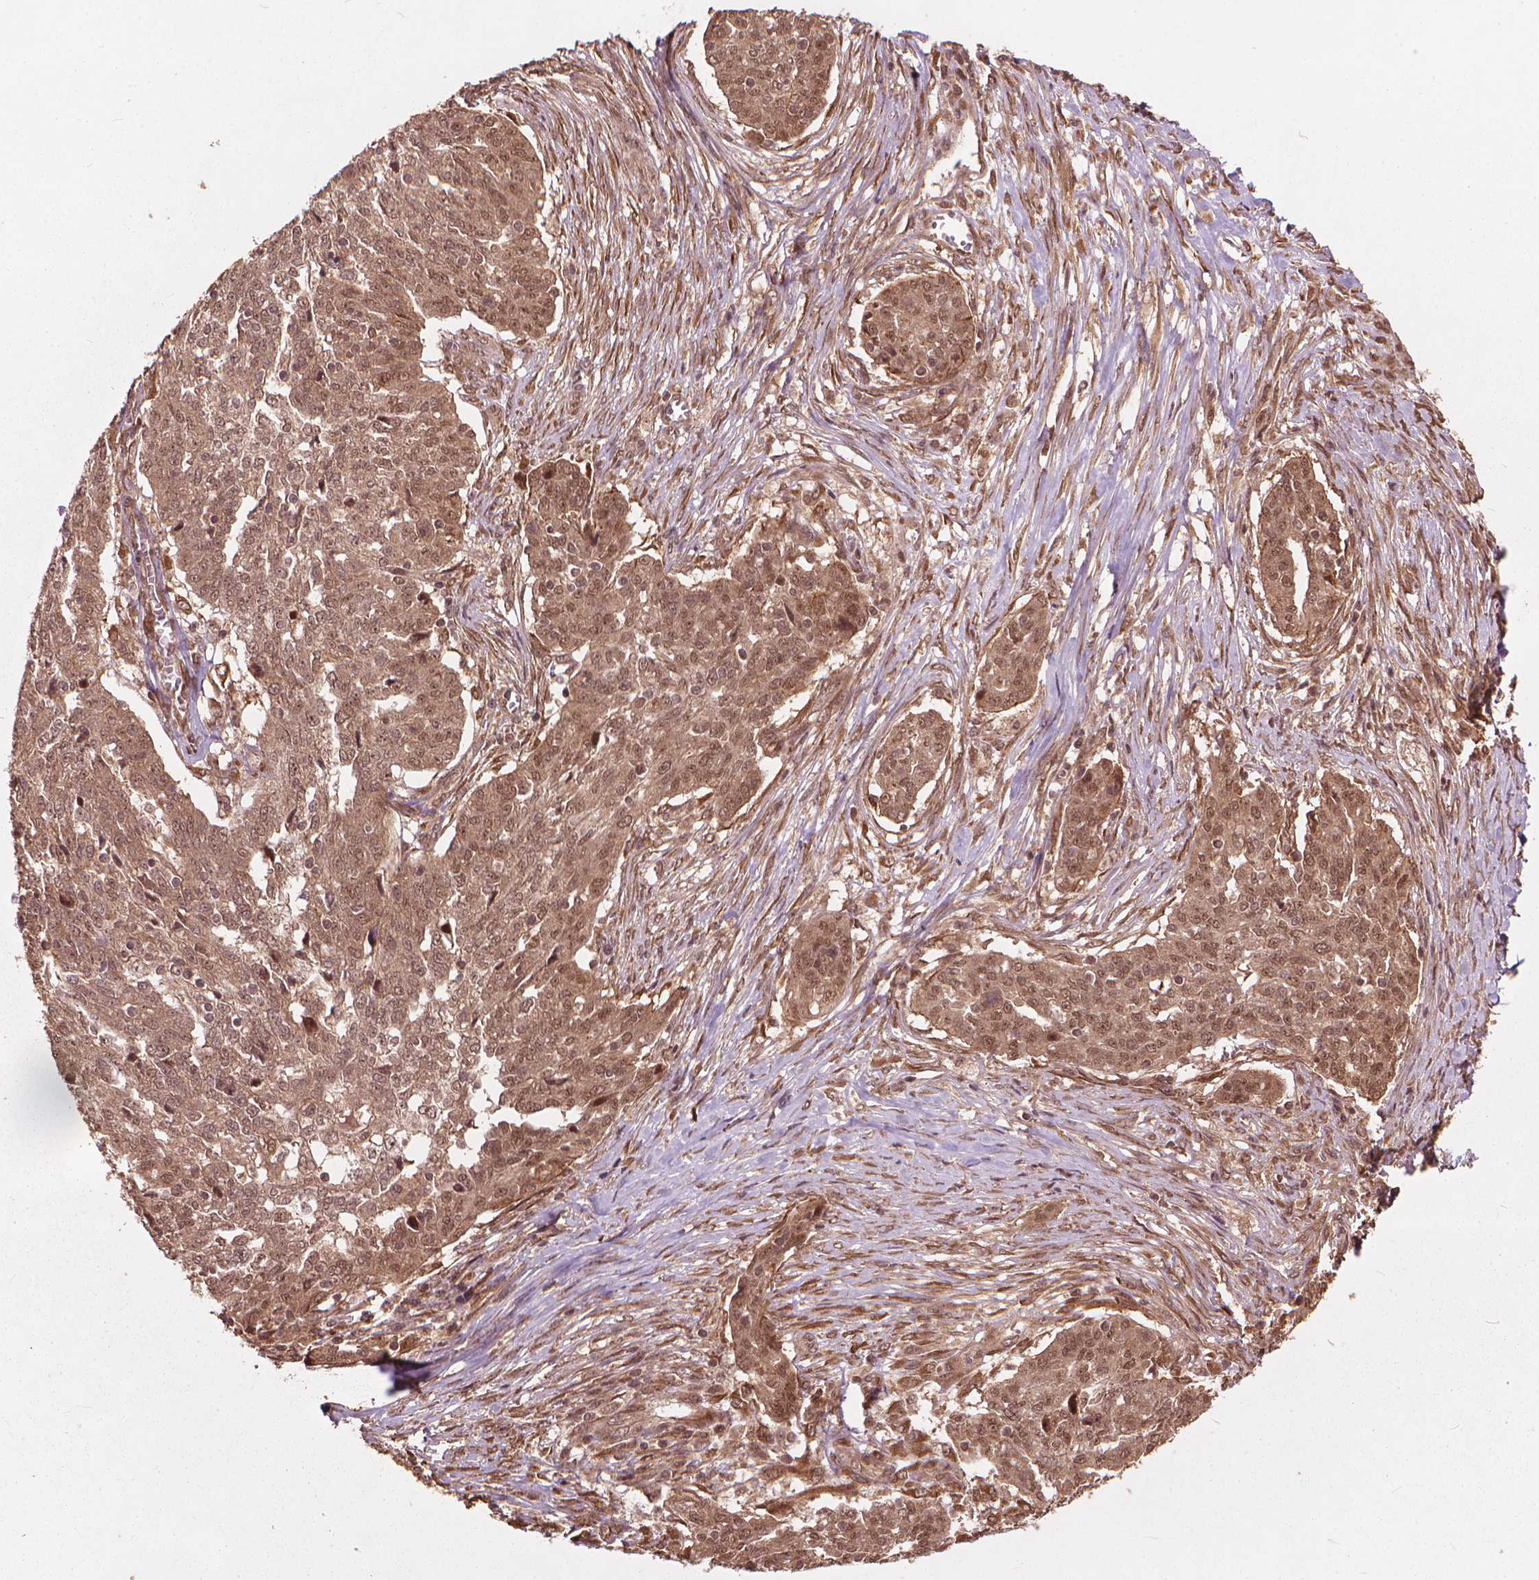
{"staining": {"intensity": "moderate", "quantity": ">75%", "location": "cytoplasmic/membranous,nuclear"}, "tissue": "ovarian cancer", "cell_type": "Tumor cells", "image_type": "cancer", "snomed": [{"axis": "morphology", "description": "Cystadenocarcinoma, serous, NOS"}, {"axis": "topography", "description": "Ovary"}], "caption": "Moderate cytoplasmic/membranous and nuclear staining is identified in about >75% of tumor cells in ovarian cancer.", "gene": "SSU72", "patient": {"sex": "female", "age": 67}}